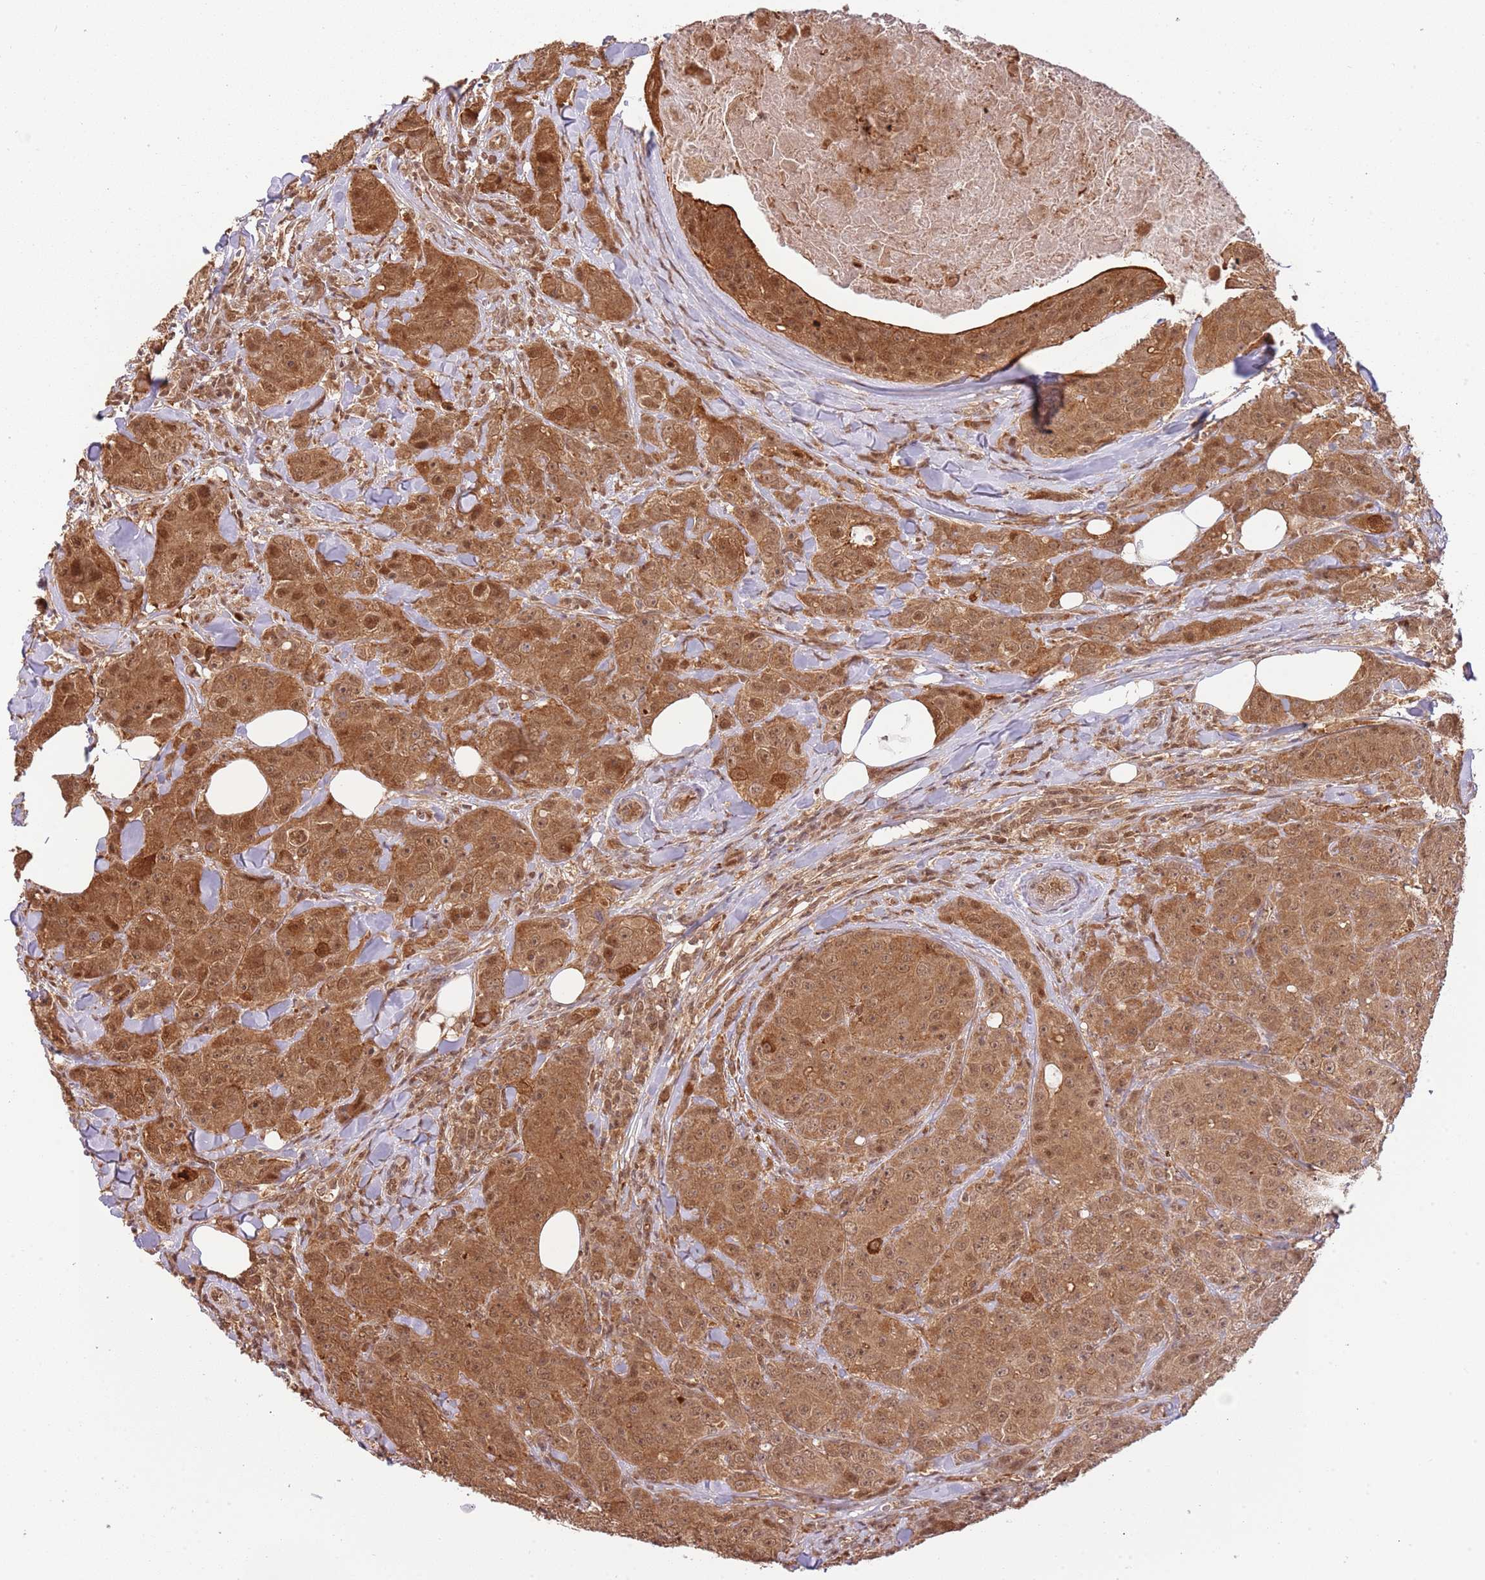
{"staining": {"intensity": "moderate", "quantity": ">75%", "location": "cytoplasmic/membranous,nuclear"}, "tissue": "breast cancer", "cell_type": "Tumor cells", "image_type": "cancer", "snomed": [{"axis": "morphology", "description": "Duct carcinoma"}, {"axis": "topography", "description": "Breast"}], "caption": "Immunohistochemistry staining of invasive ductal carcinoma (breast), which exhibits medium levels of moderate cytoplasmic/membranous and nuclear positivity in approximately >75% of tumor cells indicating moderate cytoplasmic/membranous and nuclear protein positivity. The staining was performed using DAB (3,3'-diaminobenzidine) (brown) for protein detection and nuclei were counterstained in hematoxylin (blue).", "gene": "PLSCR5", "patient": {"sex": "female", "age": 43}}